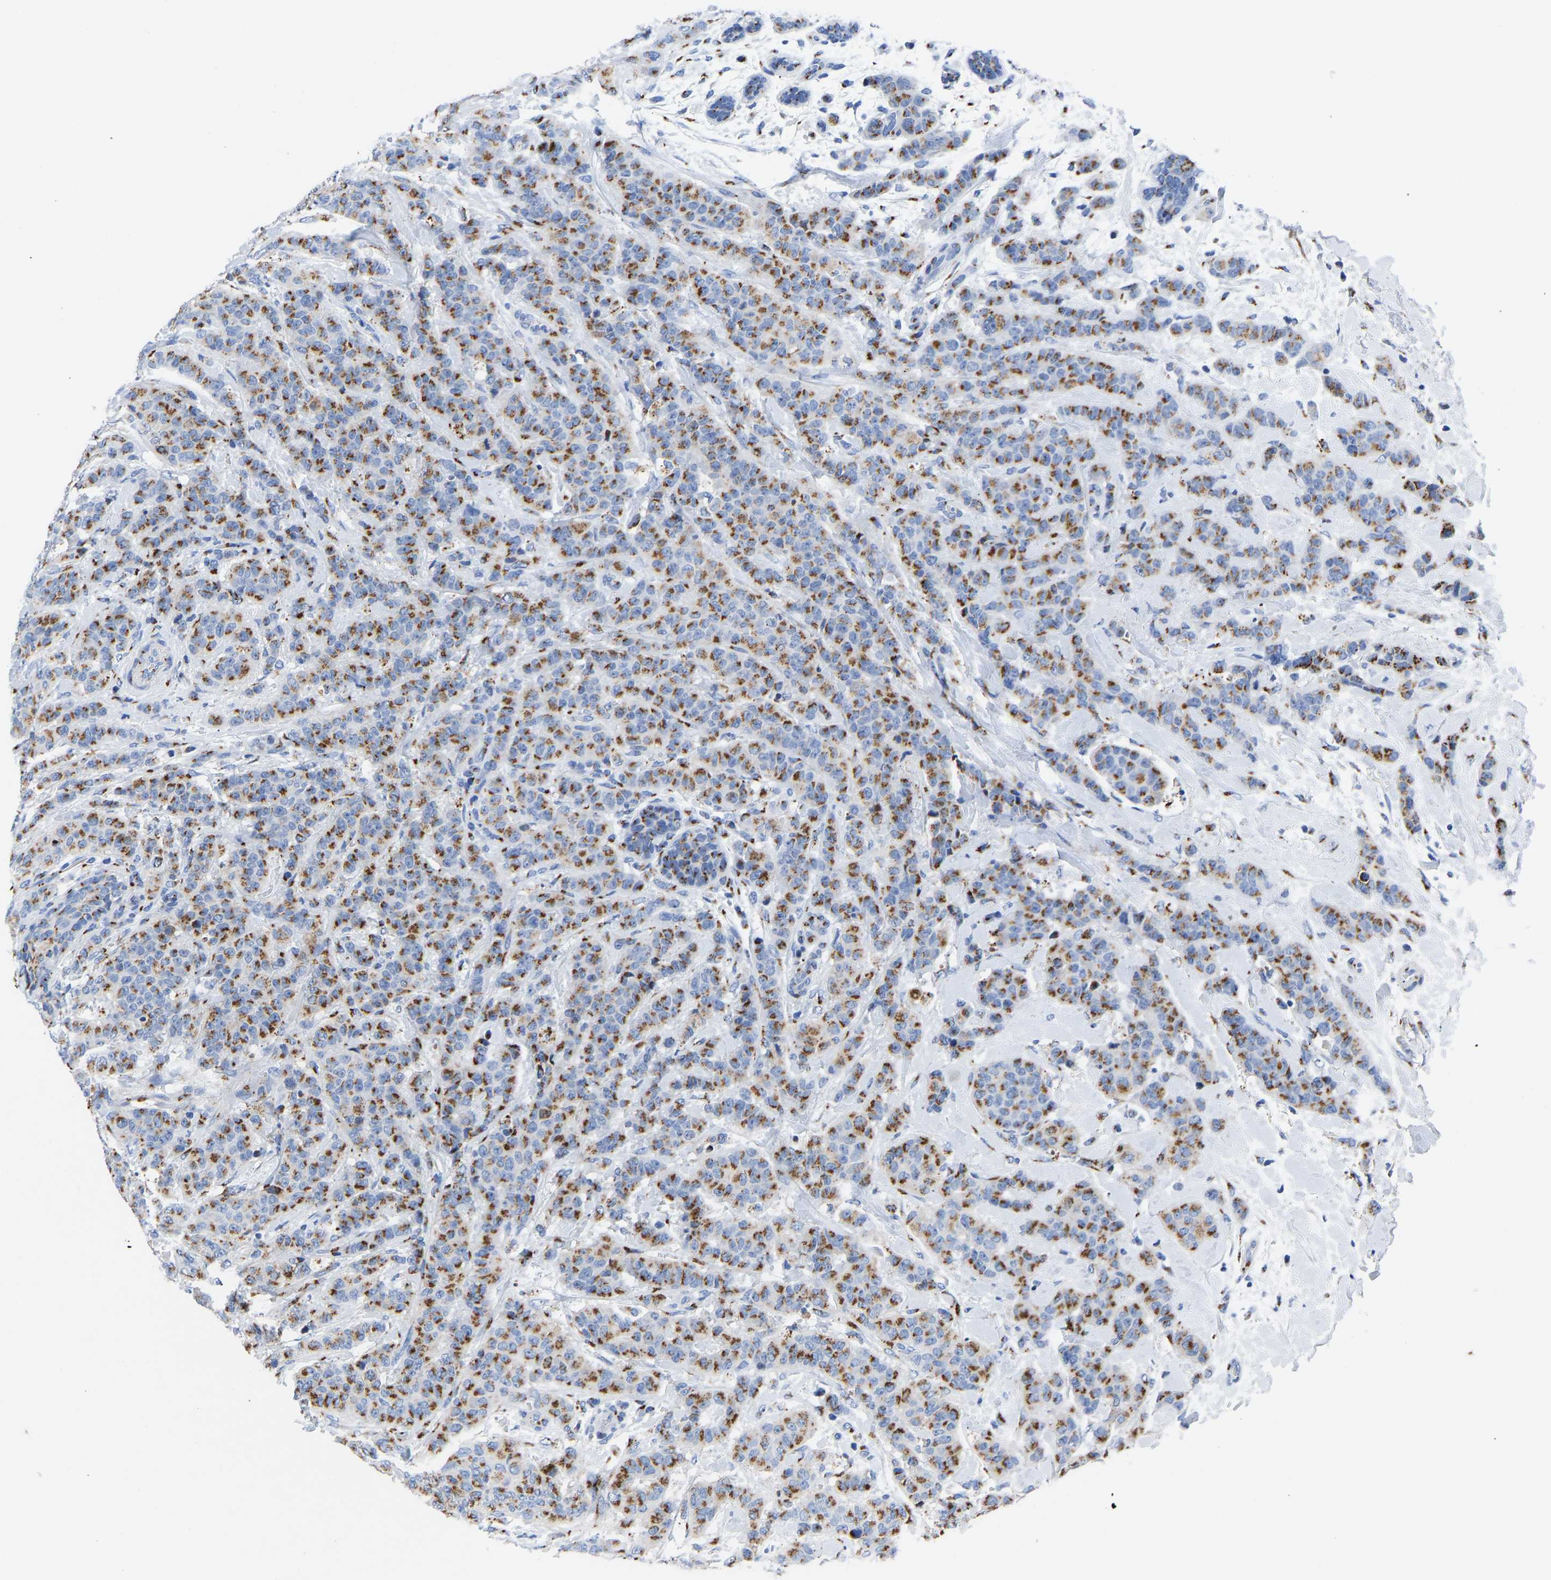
{"staining": {"intensity": "moderate", "quantity": ">75%", "location": "cytoplasmic/membranous"}, "tissue": "breast cancer", "cell_type": "Tumor cells", "image_type": "cancer", "snomed": [{"axis": "morphology", "description": "Normal tissue, NOS"}, {"axis": "morphology", "description": "Duct carcinoma"}, {"axis": "topography", "description": "Breast"}], "caption": "Immunohistochemistry photomicrograph of breast cancer stained for a protein (brown), which demonstrates medium levels of moderate cytoplasmic/membranous positivity in approximately >75% of tumor cells.", "gene": "TMEM87A", "patient": {"sex": "female", "age": 40}}